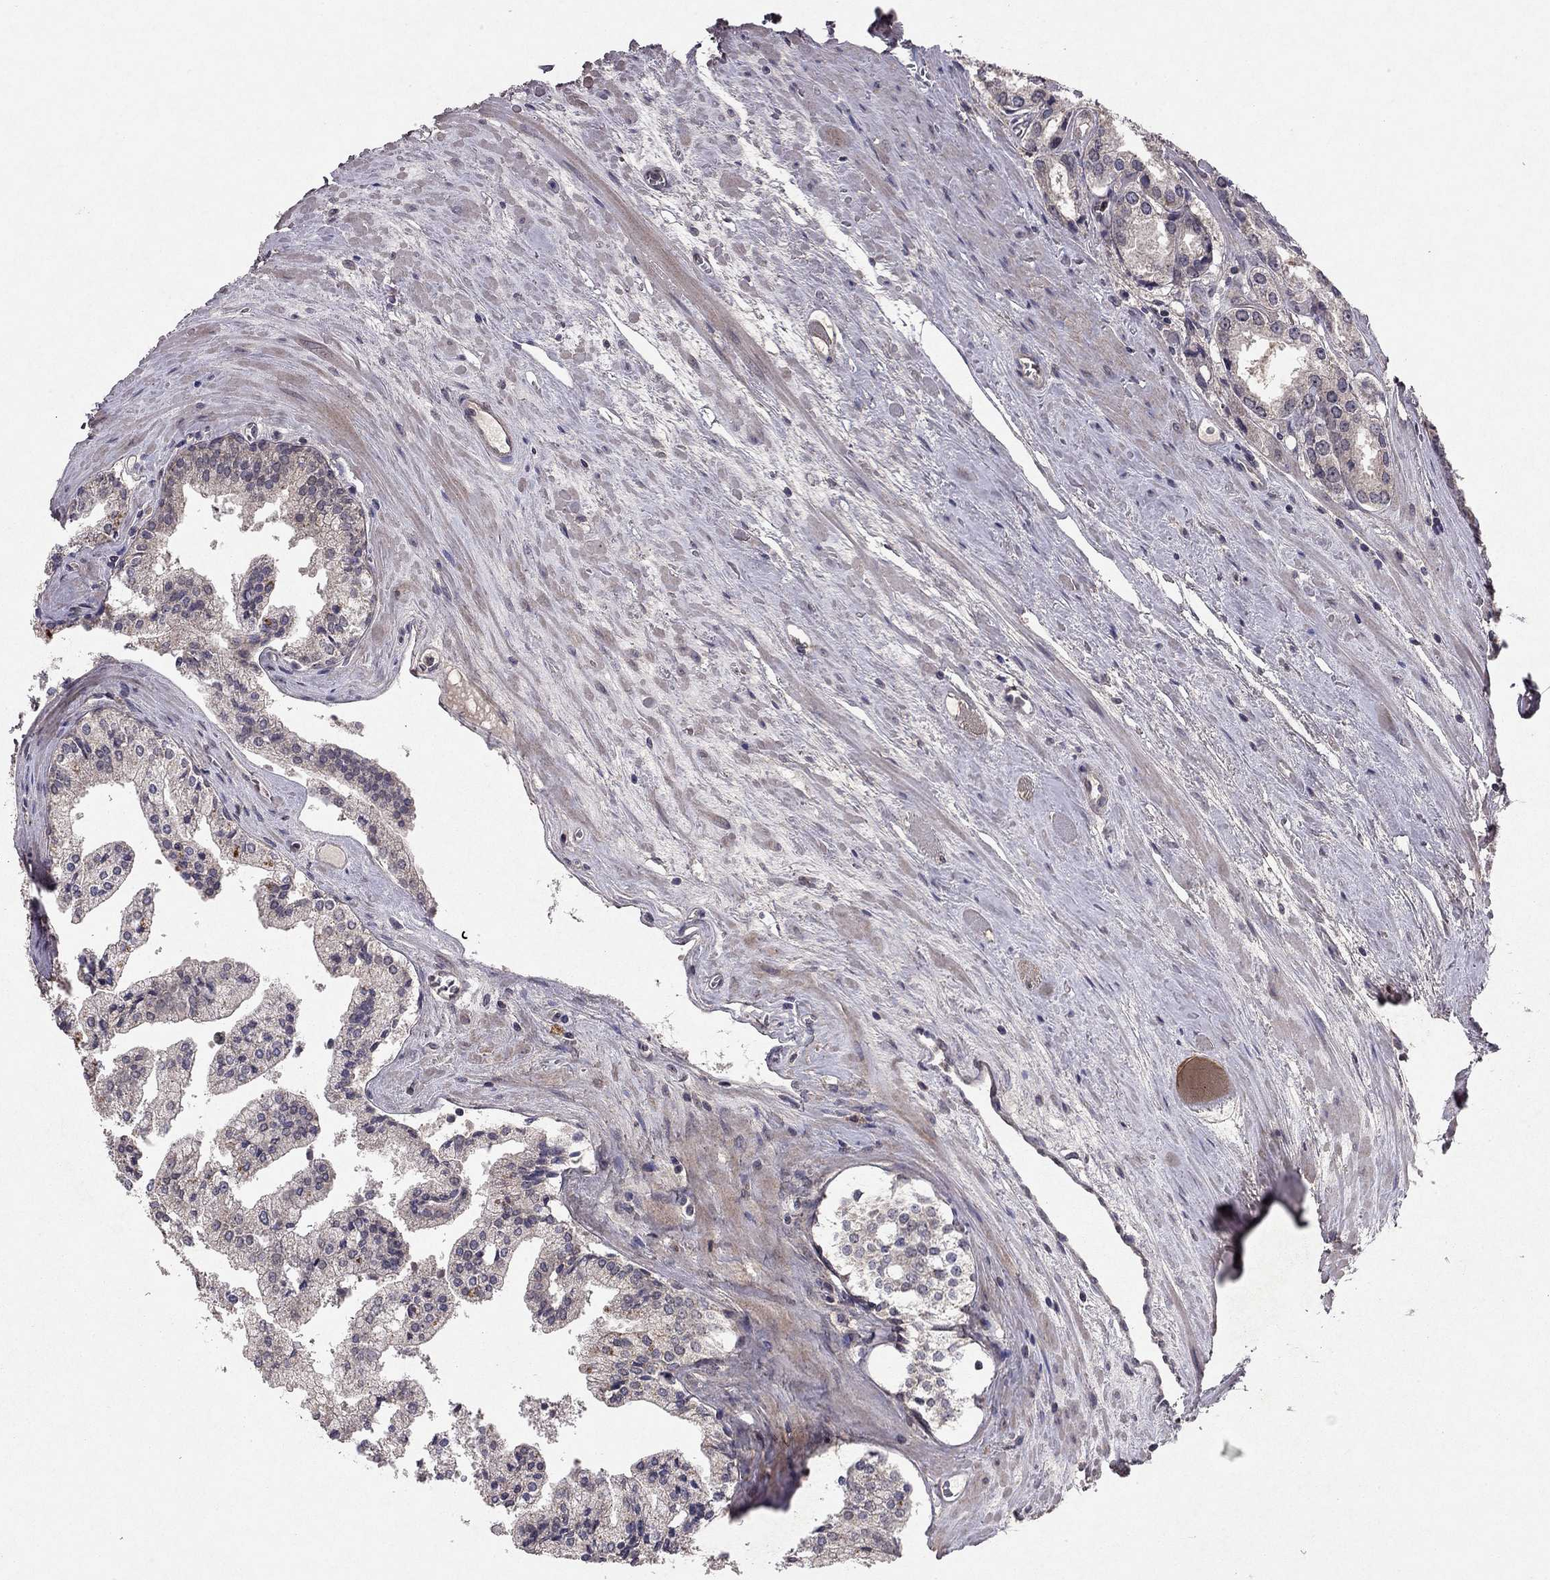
{"staining": {"intensity": "negative", "quantity": "none", "location": "none"}, "tissue": "prostate cancer", "cell_type": "Tumor cells", "image_type": "cancer", "snomed": [{"axis": "morphology", "description": "Adenocarcinoma, NOS"}, {"axis": "topography", "description": "Prostate"}], "caption": "Immunohistochemical staining of prostate adenocarcinoma reveals no significant staining in tumor cells. (DAB (3,3'-diaminobenzidine) IHC, high magnification).", "gene": "ESR2", "patient": {"sex": "male", "age": 72}}